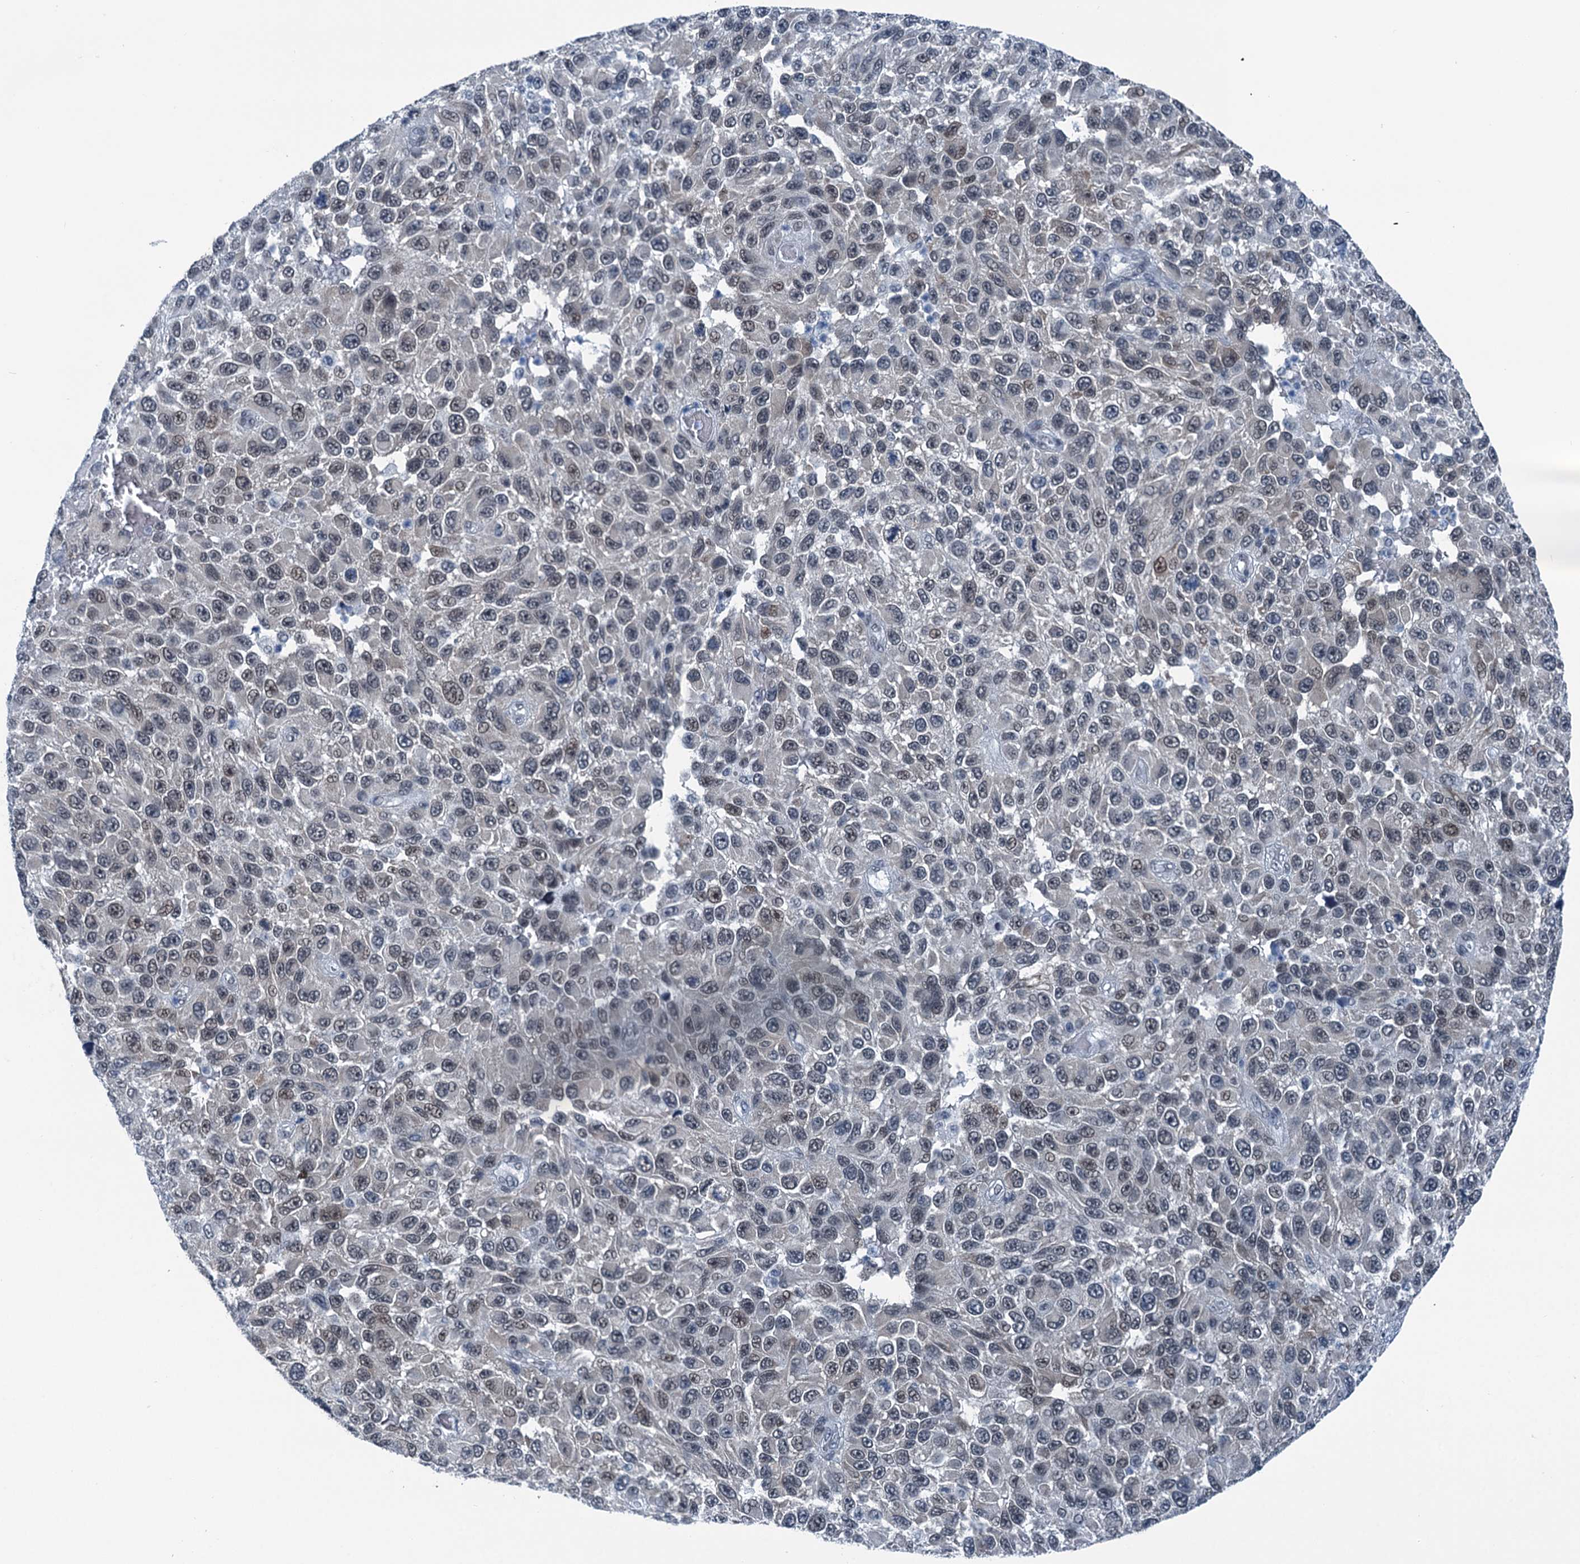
{"staining": {"intensity": "moderate", "quantity": "<25%", "location": "nuclear"}, "tissue": "melanoma", "cell_type": "Tumor cells", "image_type": "cancer", "snomed": [{"axis": "morphology", "description": "Malignant melanoma, NOS"}, {"axis": "topography", "description": "Skin"}], "caption": "Protein analysis of melanoma tissue reveals moderate nuclear staining in about <25% of tumor cells.", "gene": "TRPT1", "patient": {"sex": "female", "age": 96}}